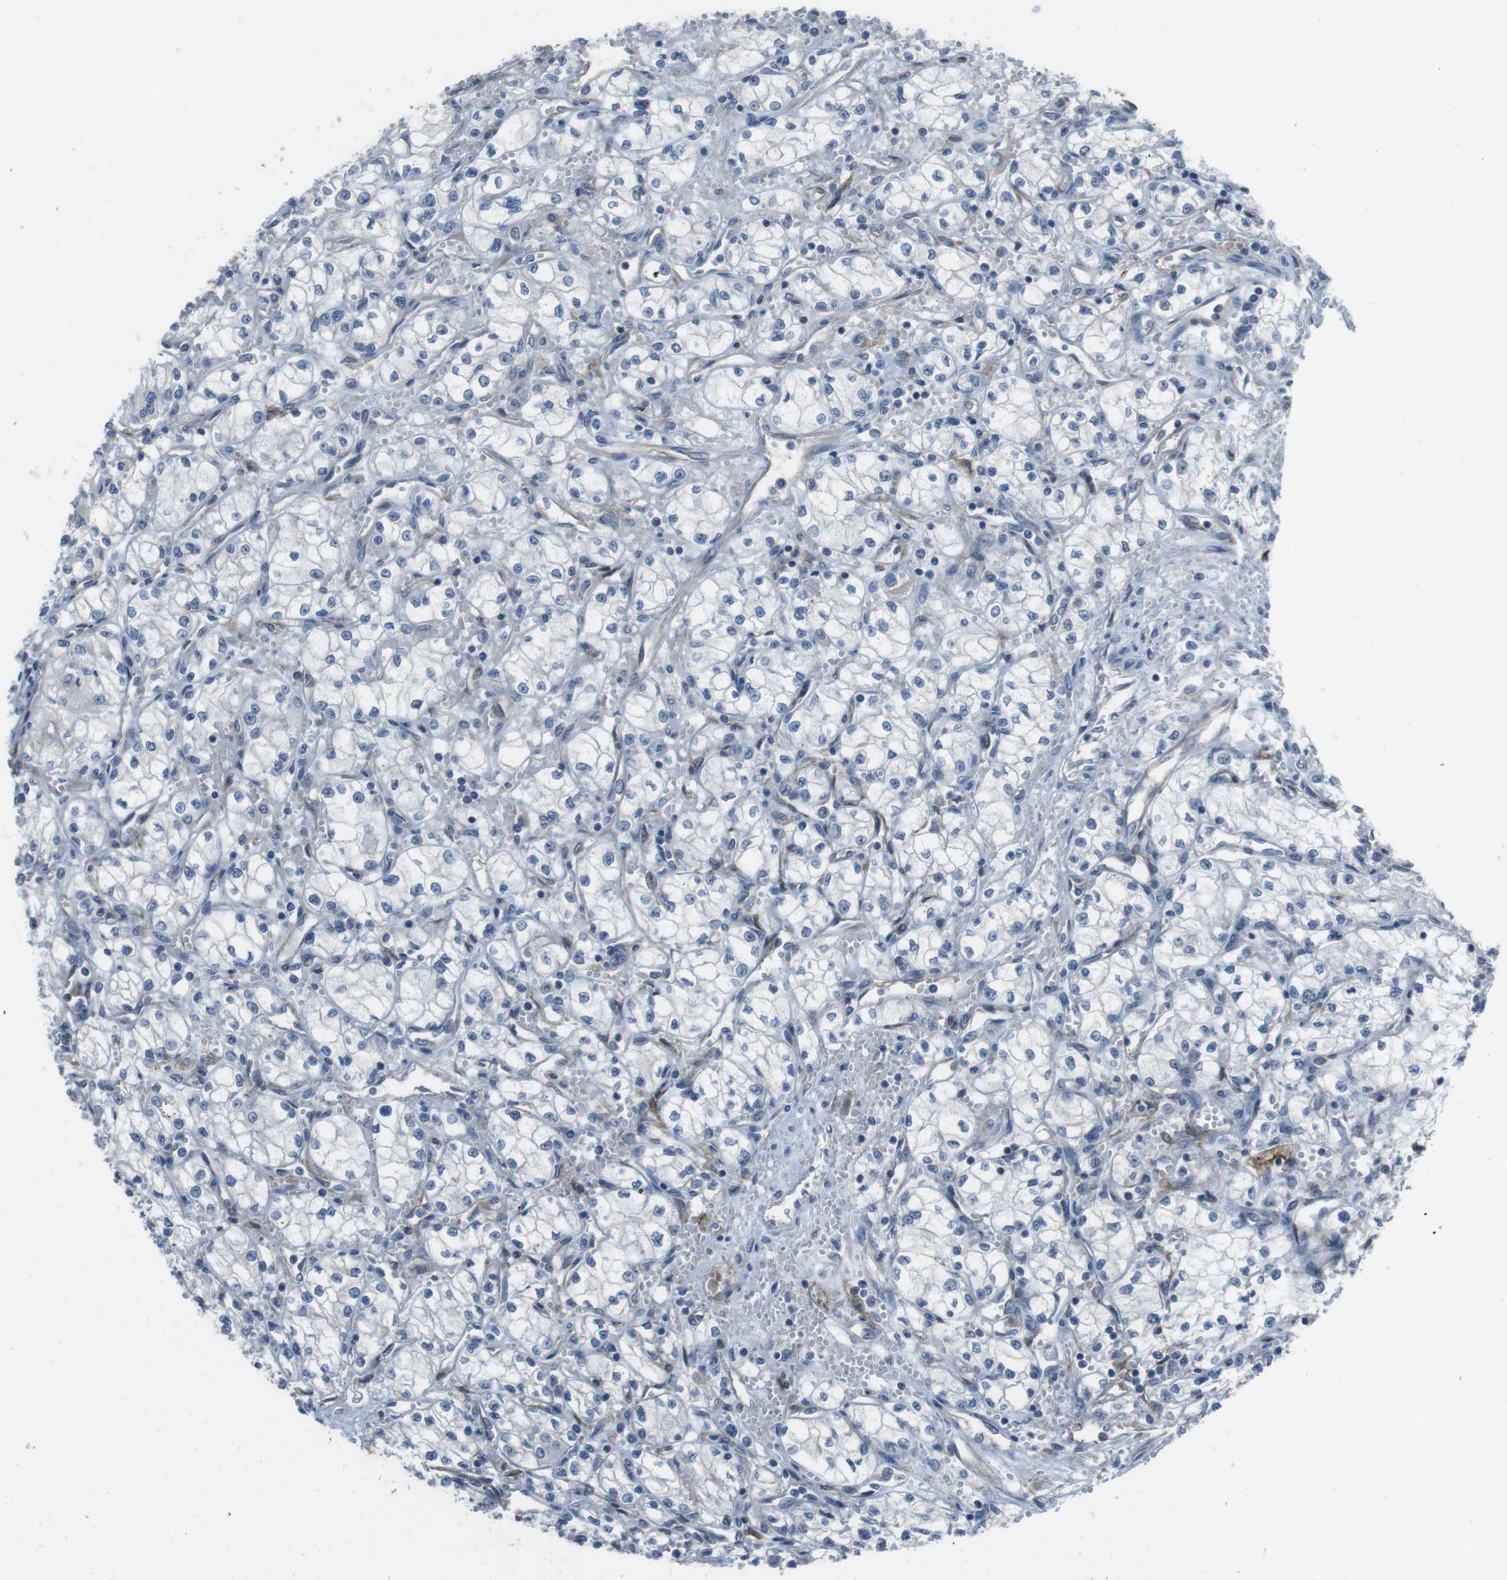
{"staining": {"intensity": "negative", "quantity": "none", "location": "none"}, "tissue": "renal cancer", "cell_type": "Tumor cells", "image_type": "cancer", "snomed": [{"axis": "morphology", "description": "Normal tissue, NOS"}, {"axis": "morphology", "description": "Adenocarcinoma, NOS"}, {"axis": "topography", "description": "Kidney"}], "caption": "DAB immunohistochemical staining of renal cancer (adenocarcinoma) exhibits no significant staining in tumor cells. (IHC, brightfield microscopy, high magnification).", "gene": "ANK2", "patient": {"sex": "male", "age": 59}}